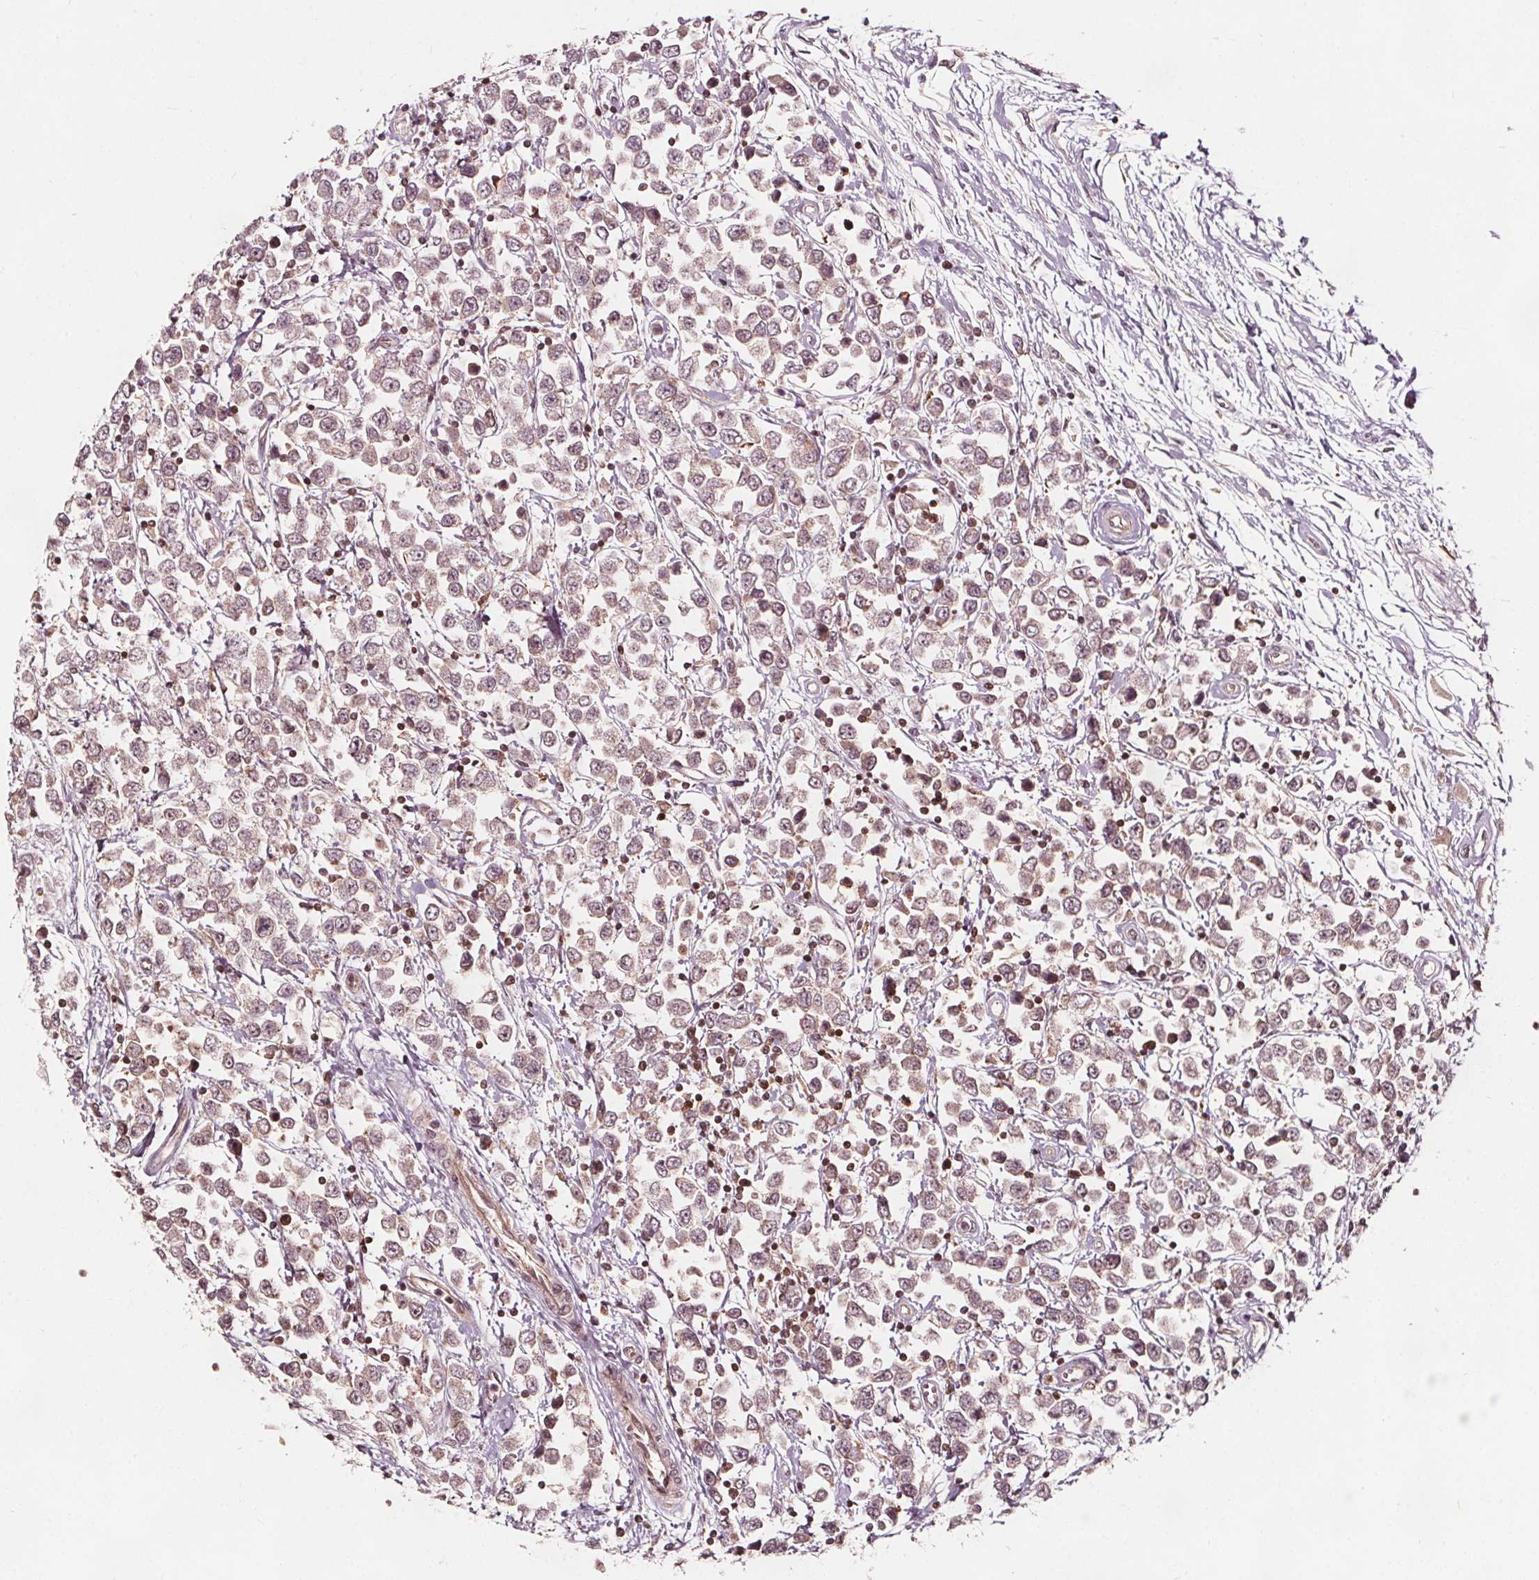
{"staining": {"intensity": "moderate", "quantity": ">75%", "location": "cytoplasmic/membranous"}, "tissue": "testis cancer", "cell_type": "Tumor cells", "image_type": "cancer", "snomed": [{"axis": "morphology", "description": "Seminoma, NOS"}, {"axis": "topography", "description": "Testis"}], "caption": "Moderate cytoplasmic/membranous protein staining is seen in about >75% of tumor cells in testis cancer.", "gene": "AIP", "patient": {"sex": "male", "age": 34}}